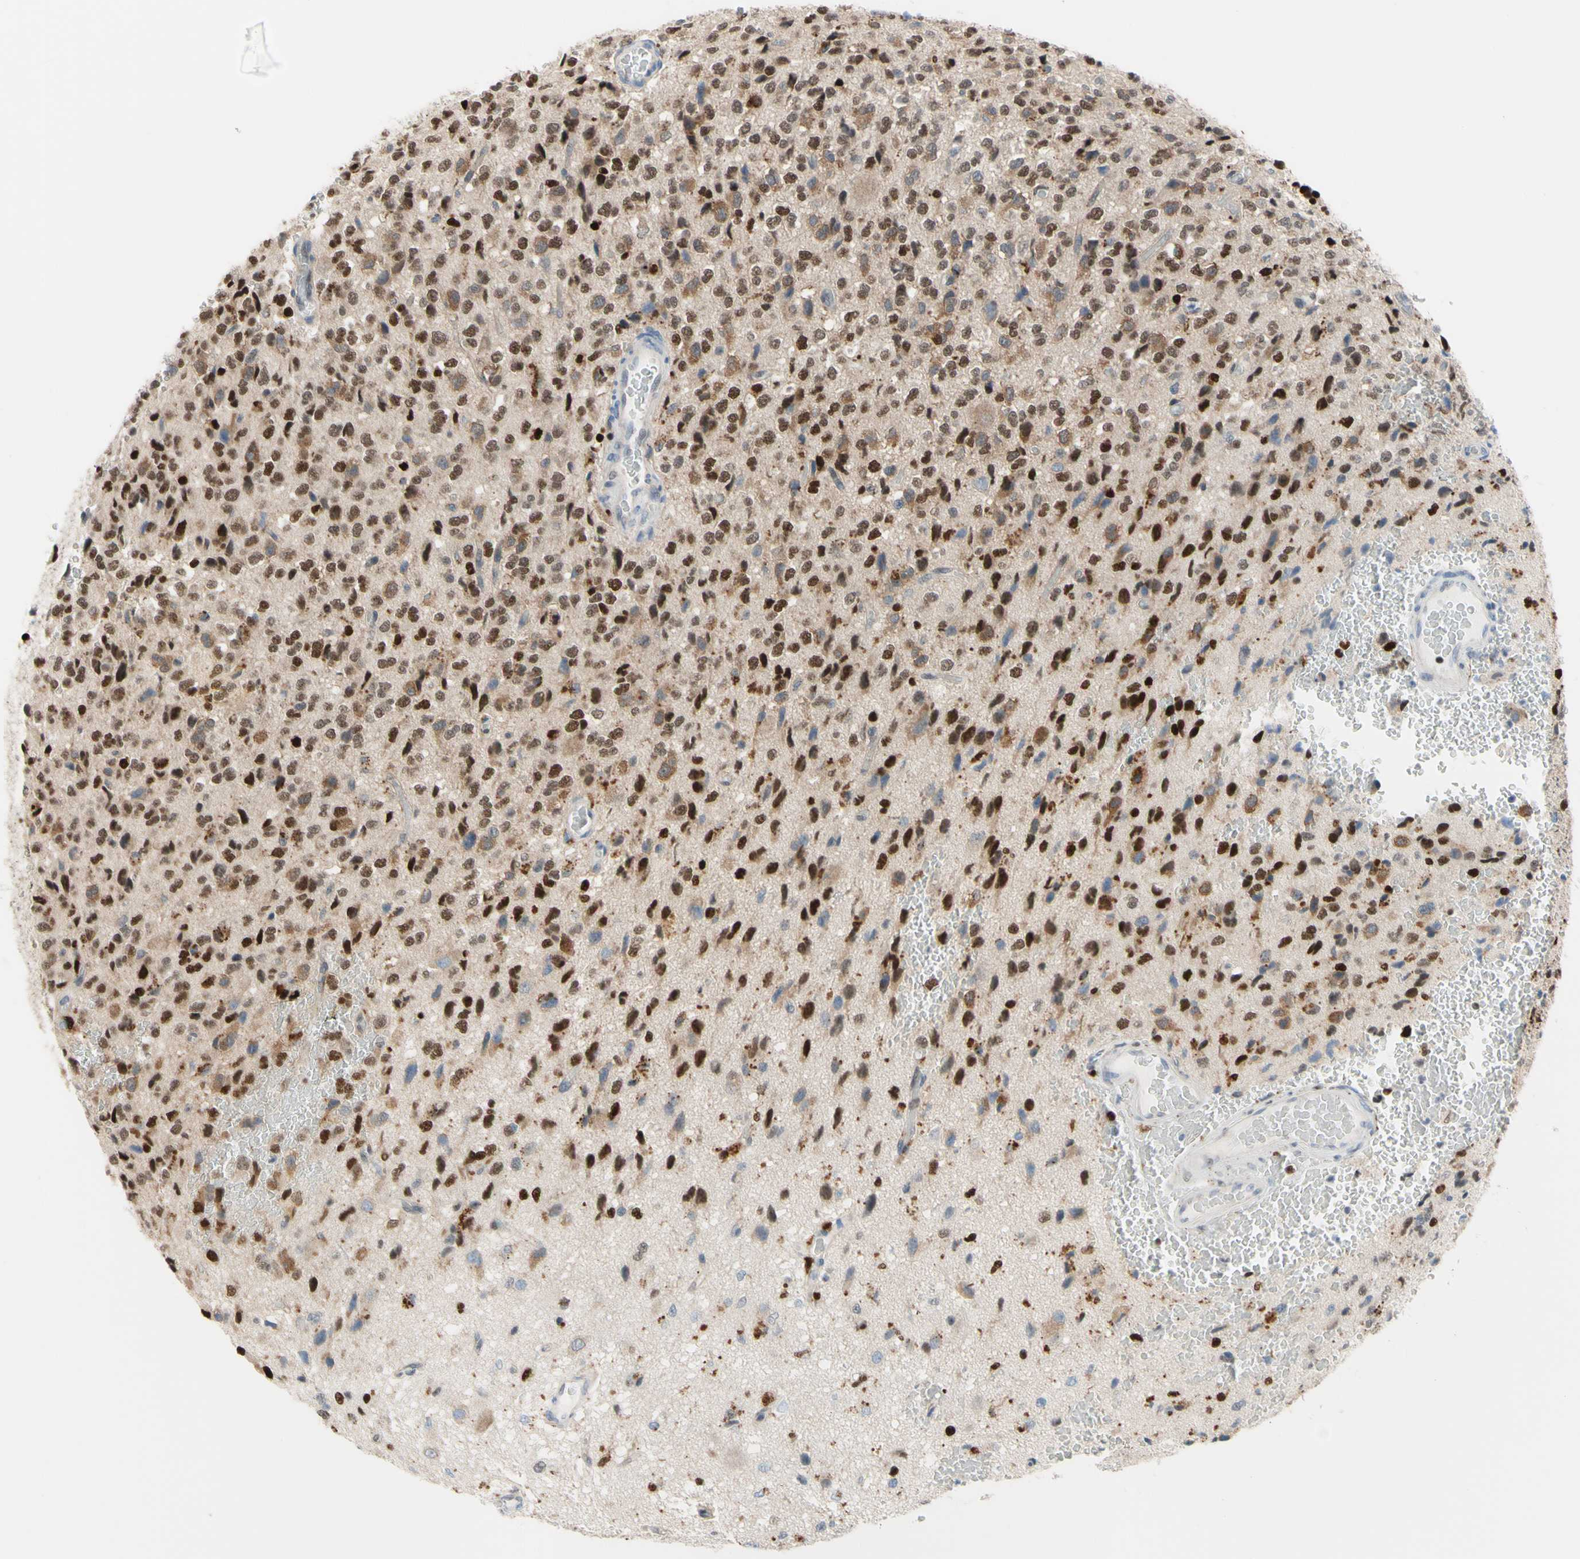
{"staining": {"intensity": "moderate", "quantity": ">75%", "location": "nuclear"}, "tissue": "glioma", "cell_type": "Tumor cells", "image_type": "cancer", "snomed": [{"axis": "morphology", "description": "Glioma, malignant, High grade"}, {"axis": "topography", "description": "pancreas cauda"}], "caption": "Human malignant high-grade glioma stained with a protein marker displays moderate staining in tumor cells.", "gene": "EED", "patient": {"sex": "male", "age": 60}}